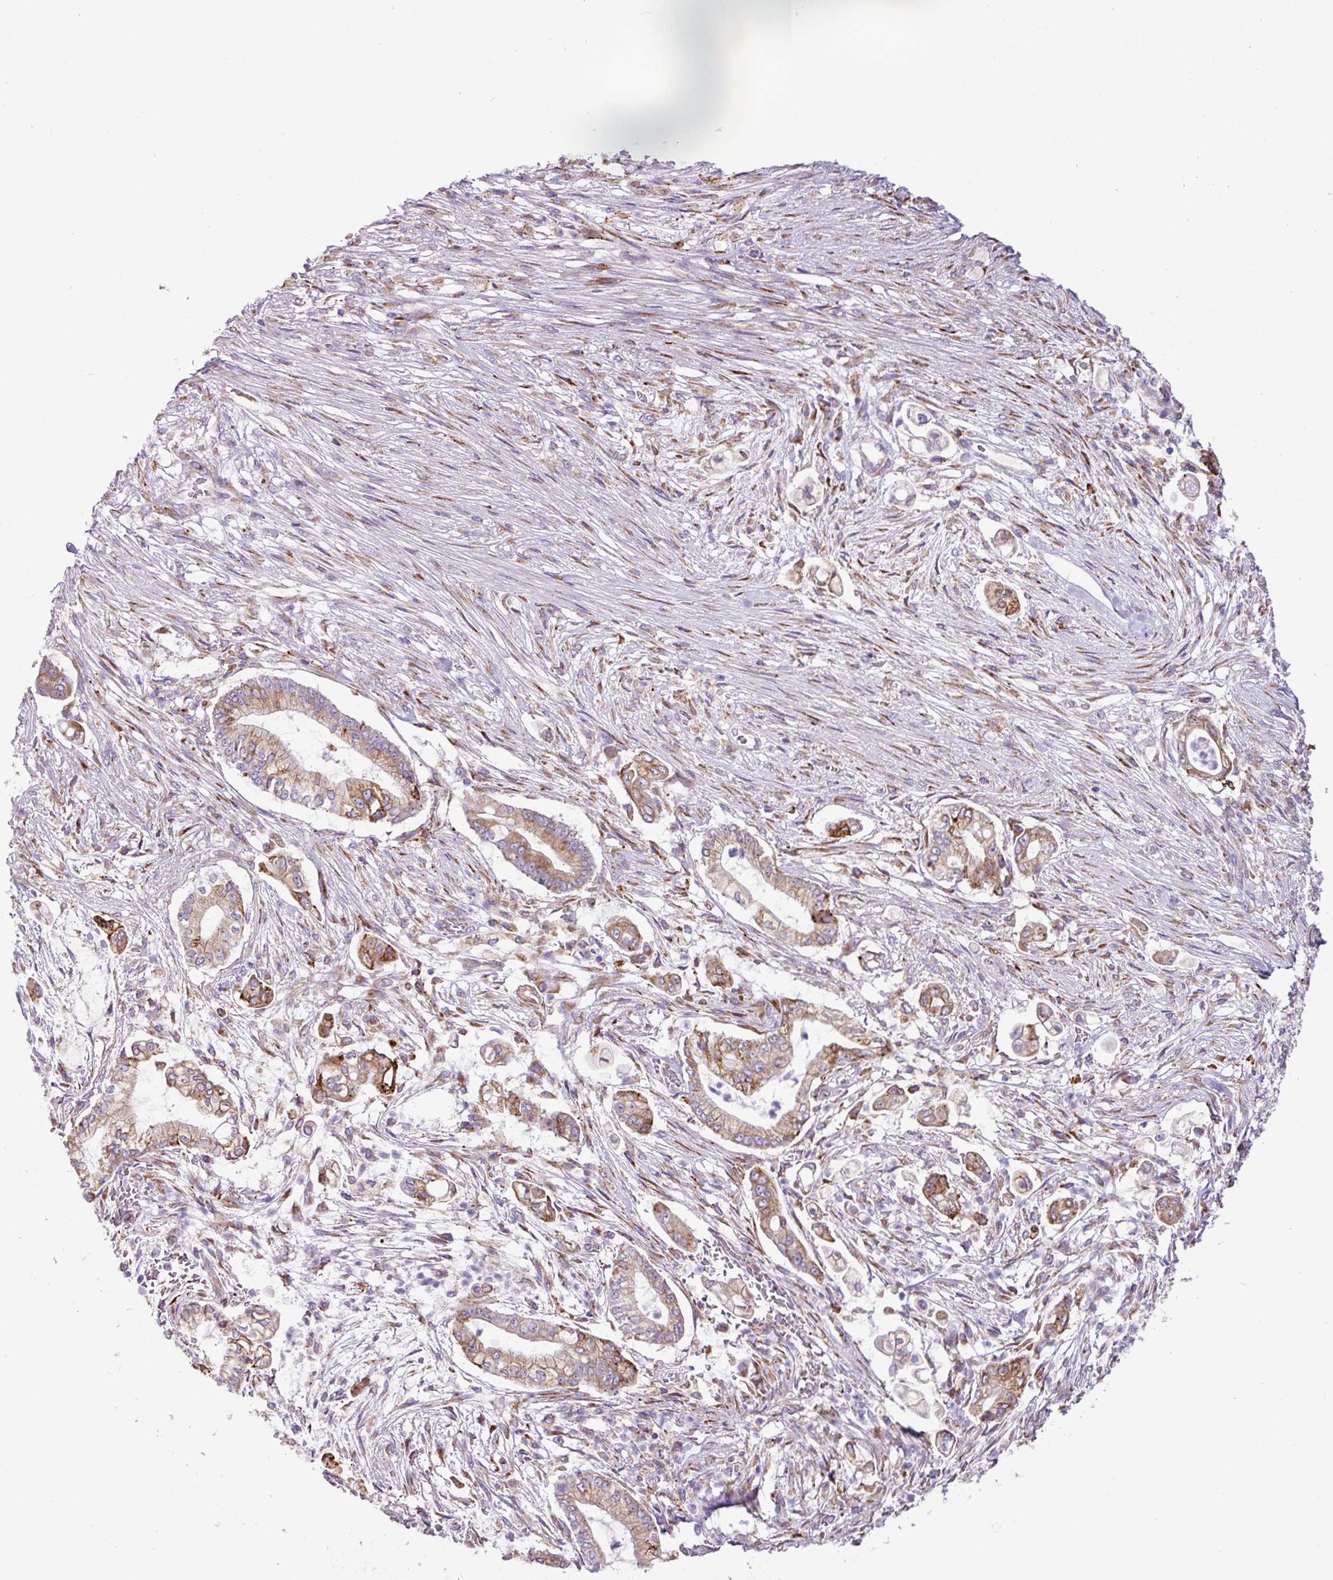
{"staining": {"intensity": "strong", "quantity": "<25%", "location": "cytoplasmic/membranous"}, "tissue": "pancreatic cancer", "cell_type": "Tumor cells", "image_type": "cancer", "snomed": [{"axis": "morphology", "description": "Adenocarcinoma, NOS"}, {"axis": "topography", "description": "Pancreas"}], "caption": "A brown stain labels strong cytoplasmic/membranous positivity of a protein in adenocarcinoma (pancreatic) tumor cells. (DAB (3,3'-diaminobenzidine) IHC, brown staining for protein, blue staining for nuclei).", "gene": "RGS21", "patient": {"sex": "female", "age": 69}}